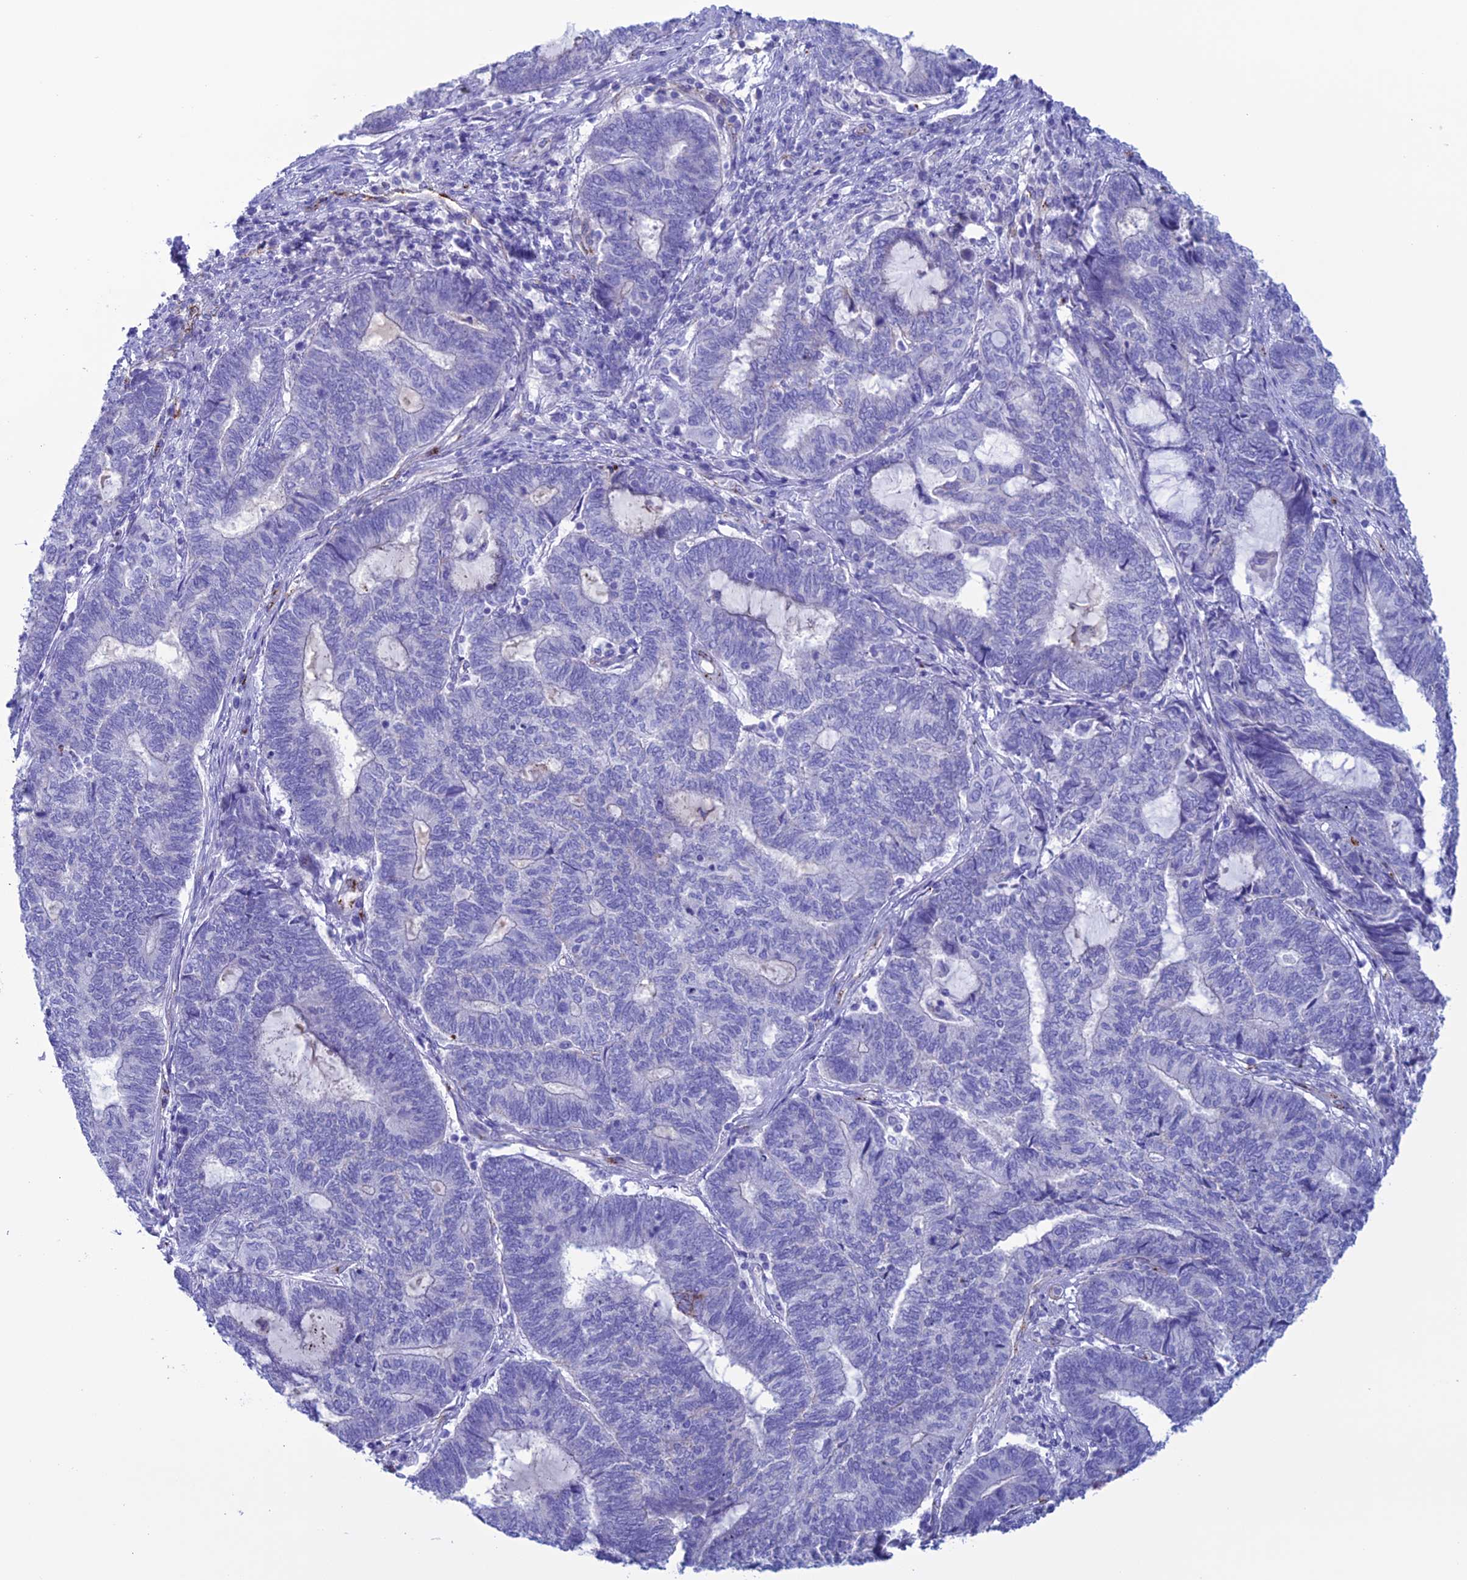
{"staining": {"intensity": "negative", "quantity": "none", "location": "none"}, "tissue": "endometrial cancer", "cell_type": "Tumor cells", "image_type": "cancer", "snomed": [{"axis": "morphology", "description": "Adenocarcinoma, NOS"}, {"axis": "topography", "description": "Uterus"}, {"axis": "topography", "description": "Endometrium"}], "caption": "Immunohistochemistry micrograph of neoplastic tissue: human endometrial adenocarcinoma stained with DAB (3,3'-diaminobenzidine) exhibits no significant protein positivity in tumor cells. Nuclei are stained in blue.", "gene": "CDC42EP5", "patient": {"sex": "female", "age": 70}}